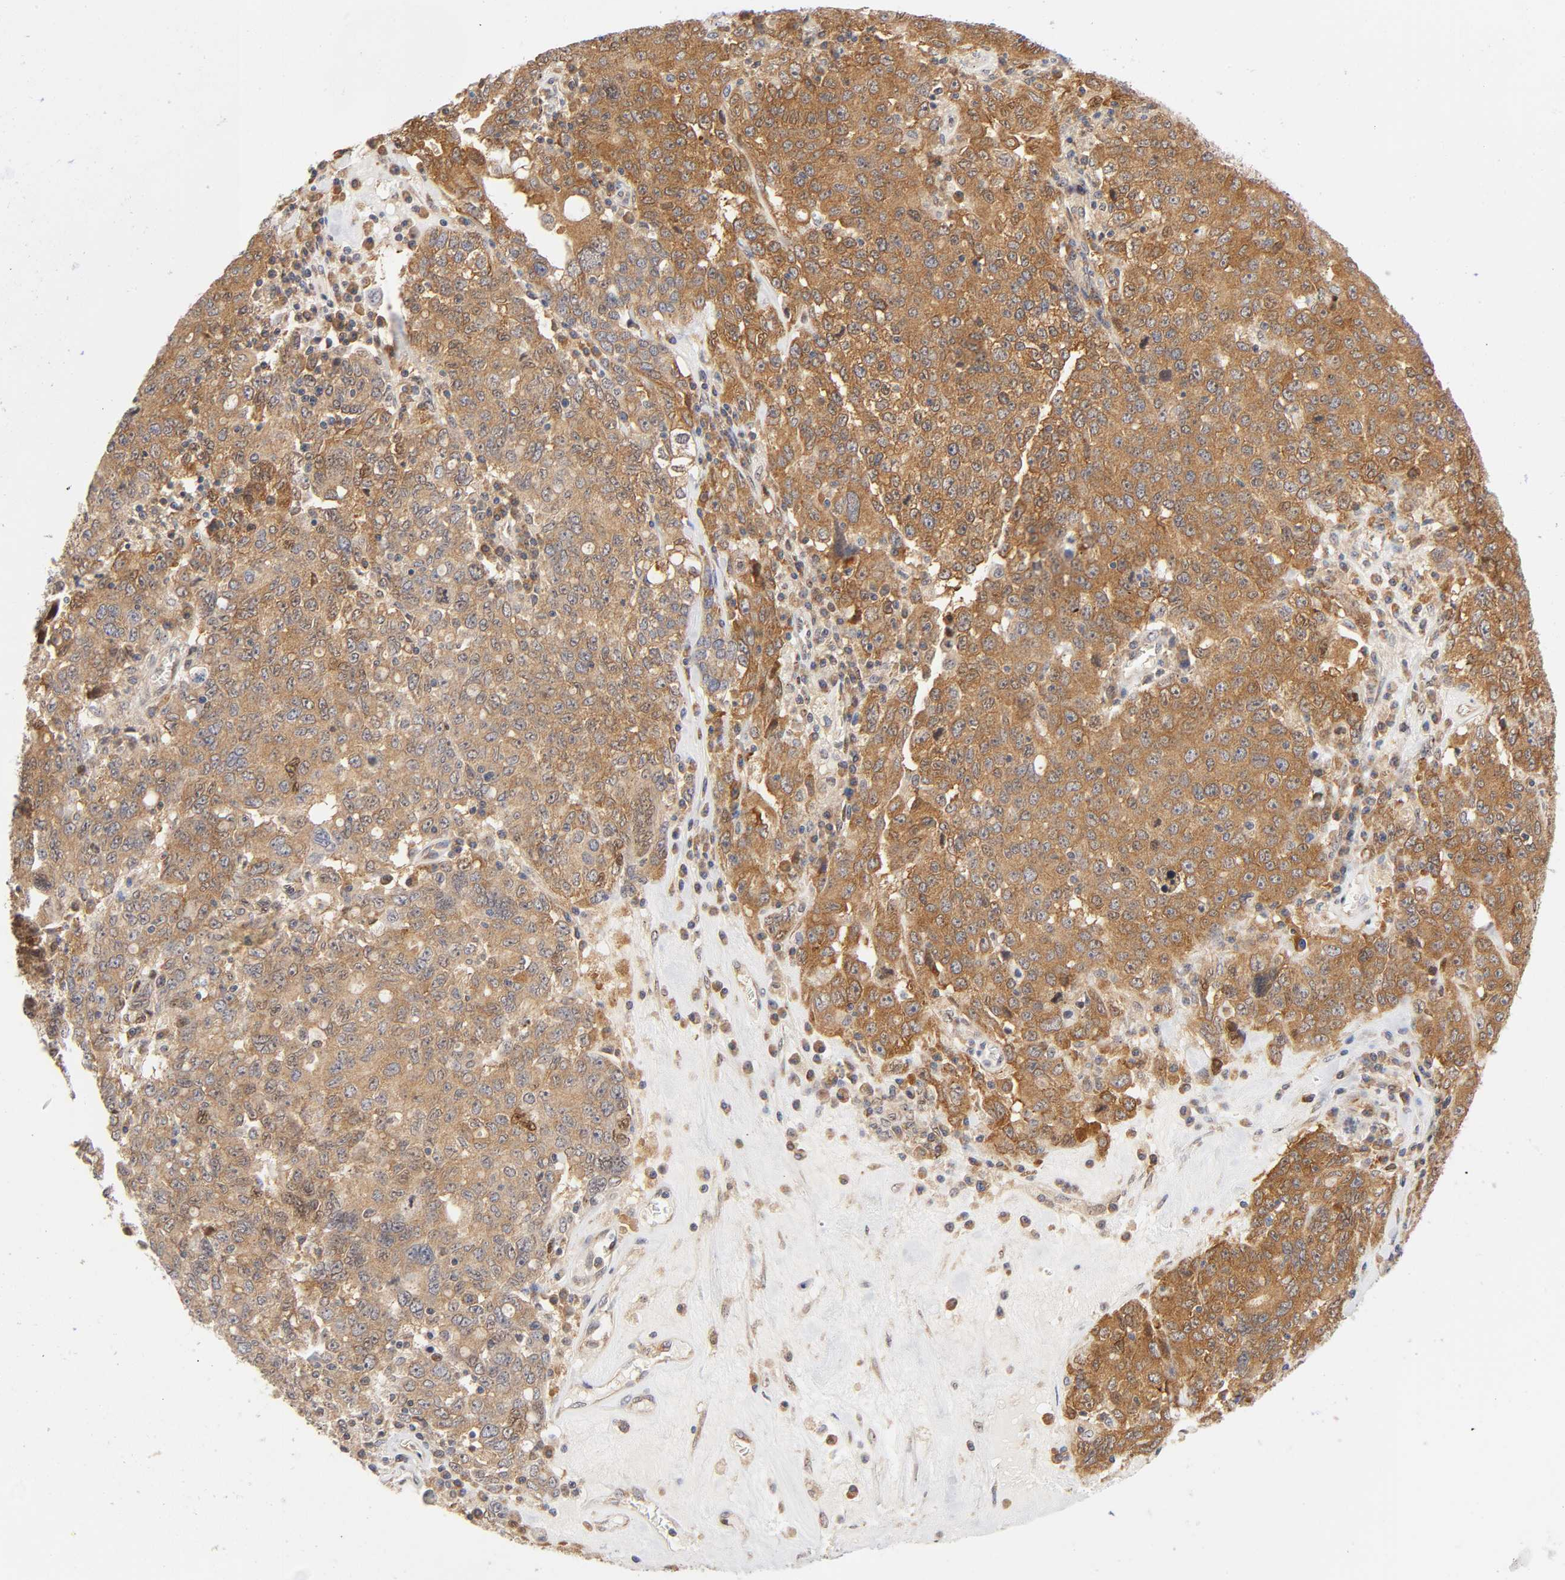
{"staining": {"intensity": "moderate", "quantity": ">75%", "location": "cytoplasmic/membranous"}, "tissue": "ovarian cancer", "cell_type": "Tumor cells", "image_type": "cancer", "snomed": [{"axis": "morphology", "description": "Carcinoma, endometroid"}, {"axis": "topography", "description": "Ovary"}], "caption": "Immunohistochemistry image of neoplastic tissue: ovarian endometroid carcinoma stained using IHC exhibits medium levels of moderate protein expression localized specifically in the cytoplasmic/membranous of tumor cells, appearing as a cytoplasmic/membranous brown color.", "gene": "PAFAH1B1", "patient": {"sex": "female", "age": 62}}